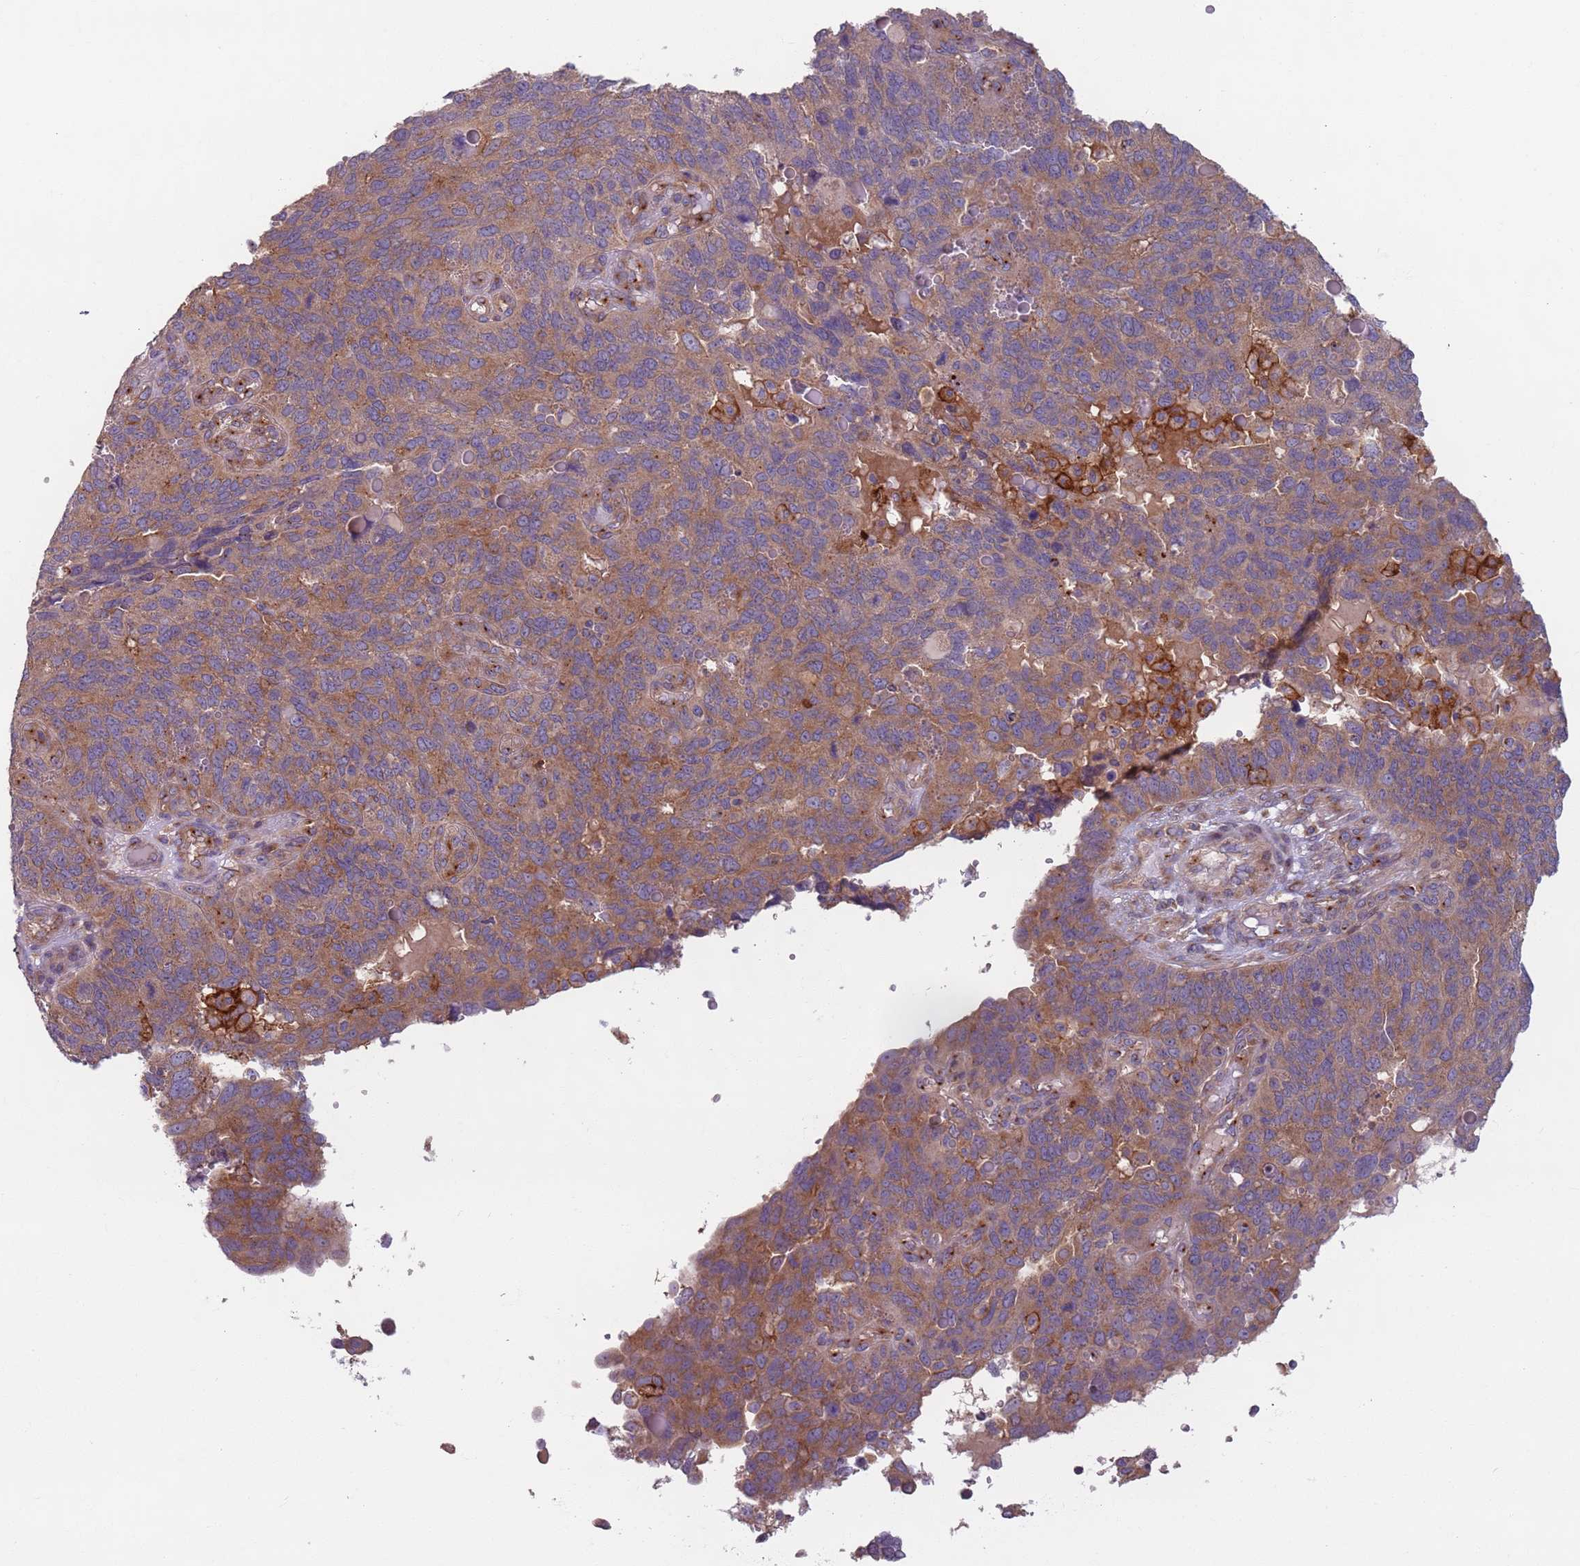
{"staining": {"intensity": "moderate", "quantity": ">75%", "location": "cytoplasmic/membranous"}, "tissue": "endometrial cancer", "cell_type": "Tumor cells", "image_type": "cancer", "snomed": [{"axis": "morphology", "description": "Adenocarcinoma, NOS"}, {"axis": "topography", "description": "Endometrium"}], "caption": "High-magnification brightfield microscopy of endometrial cancer (adenocarcinoma) stained with DAB (brown) and counterstained with hematoxylin (blue). tumor cells exhibit moderate cytoplasmic/membranous expression is identified in approximately>75% of cells.", "gene": "AKTIP", "patient": {"sex": "female", "age": 66}}